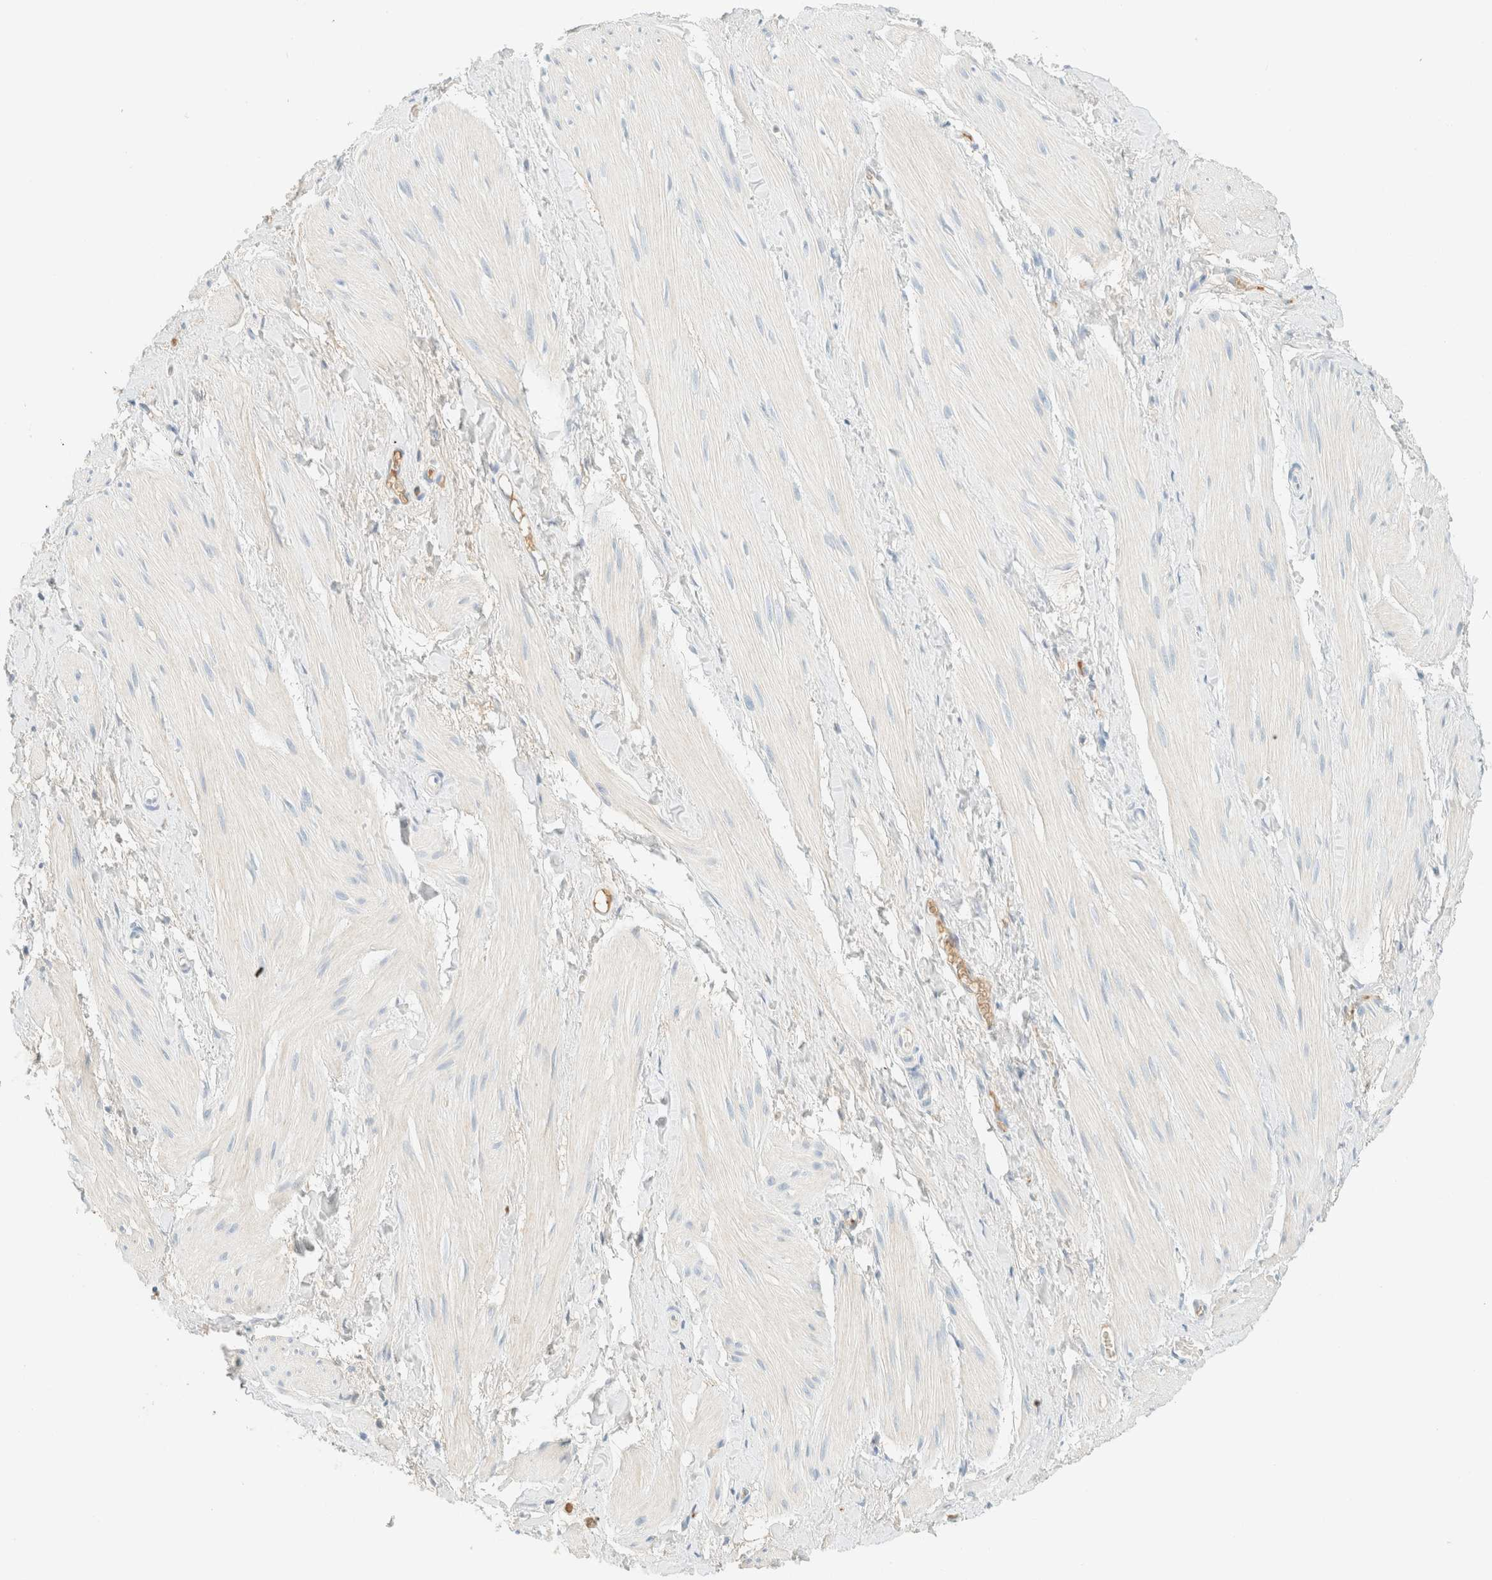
{"staining": {"intensity": "negative", "quantity": "none", "location": "none"}, "tissue": "smooth muscle", "cell_type": "Smooth muscle cells", "image_type": "normal", "snomed": [{"axis": "morphology", "description": "Normal tissue, NOS"}, {"axis": "topography", "description": "Smooth muscle"}], "caption": "IHC histopathology image of normal smooth muscle stained for a protein (brown), which displays no positivity in smooth muscle cells. (Immunohistochemistry (ihc), brightfield microscopy, high magnification).", "gene": "GPA33", "patient": {"sex": "male", "age": 16}}